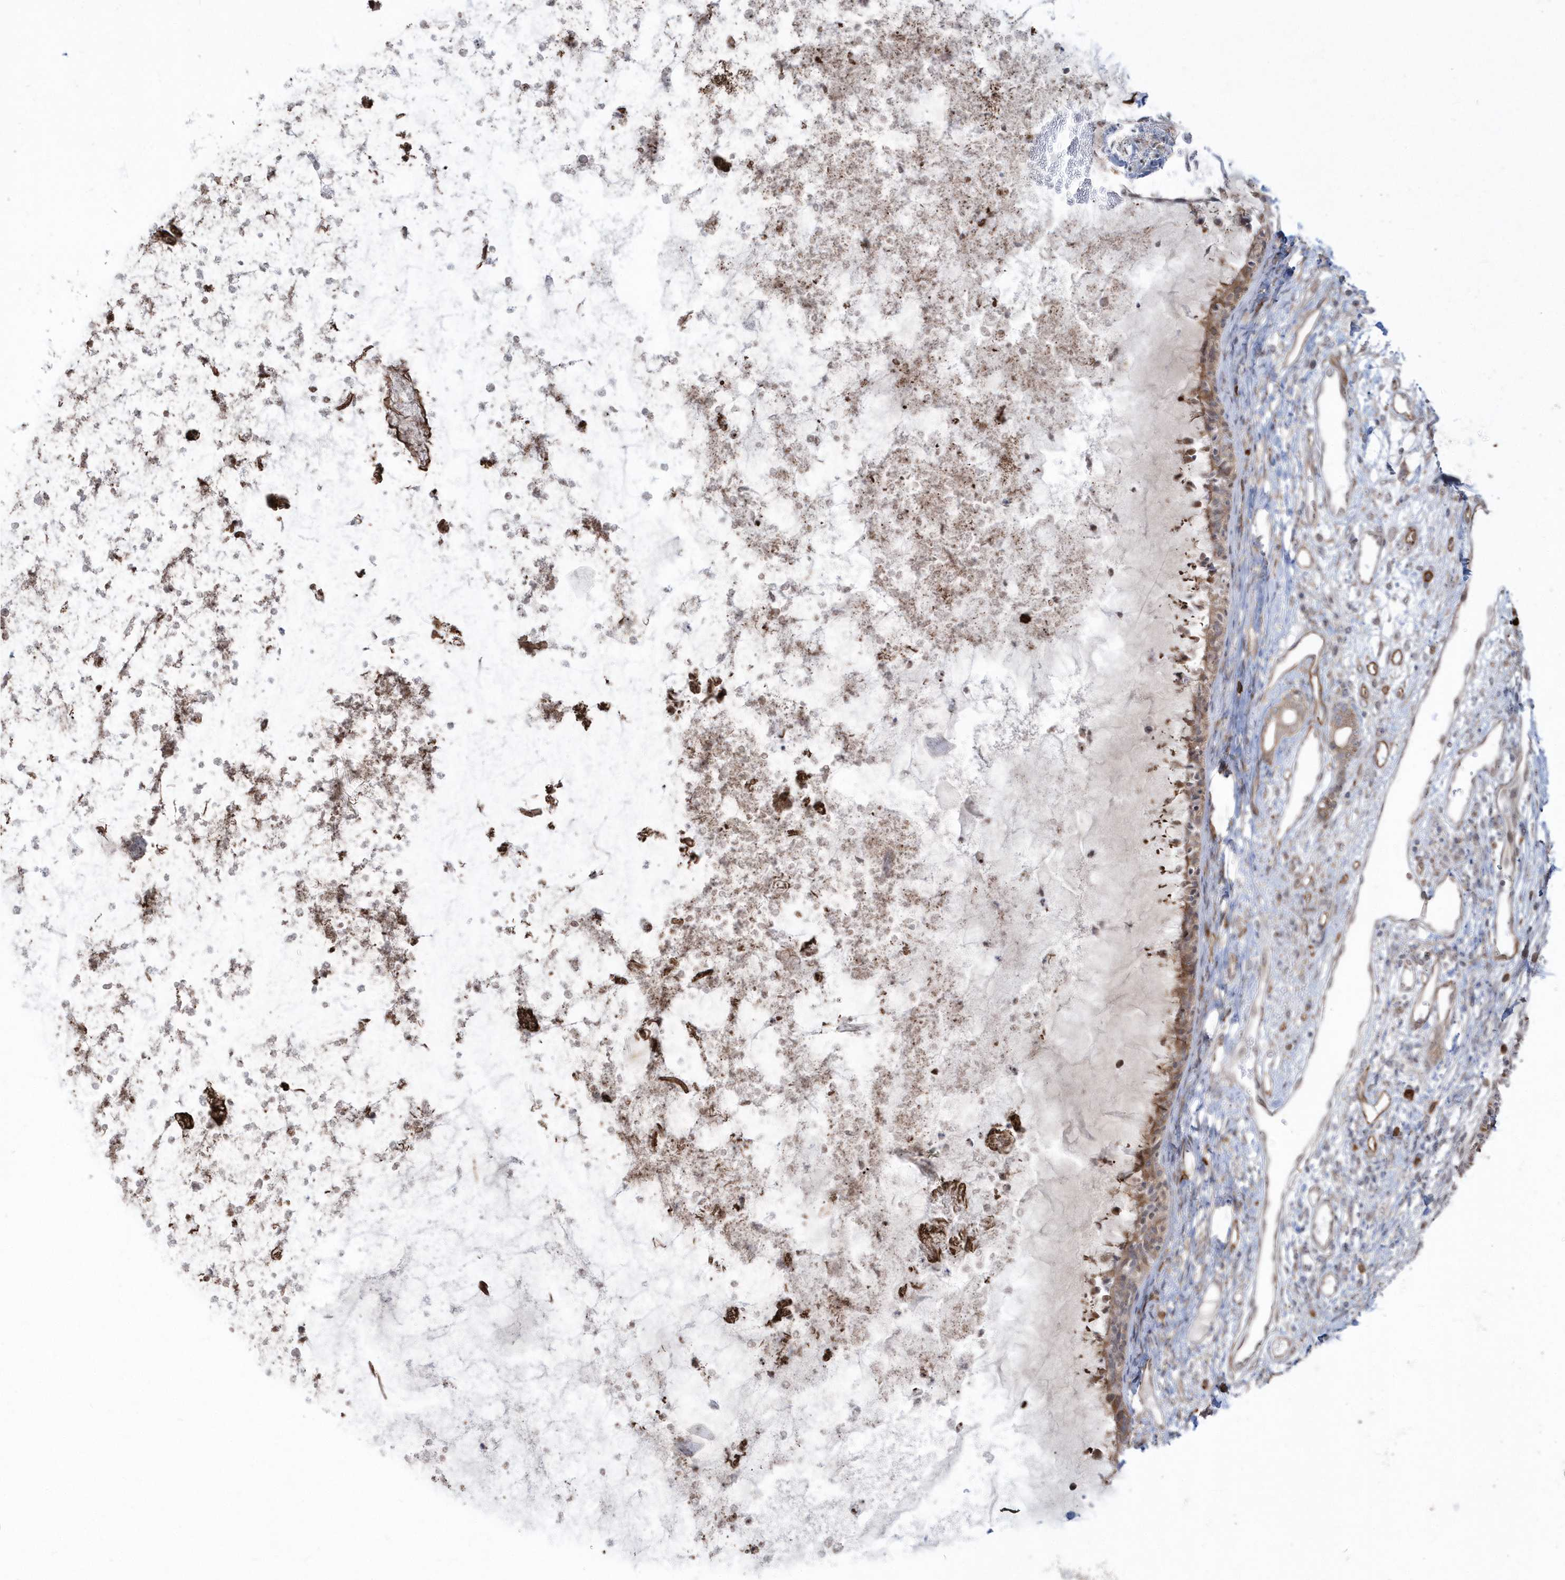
{"staining": {"intensity": "moderate", "quantity": ">75%", "location": "cytoplasmic/membranous"}, "tissue": "nasopharynx", "cell_type": "Respiratory epithelial cells", "image_type": "normal", "snomed": [{"axis": "morphology", "description": "Normal tissue, NOS"}, {"axis": "topography", "description": "Nasopharynx"}], "caption": "This is an image of IHC staining of normal nasopharynx, which shows moderate expression in the cytoplasmic/membranous of respiratory epithelial cells.", "gene": "DHX57", "patient": {"sex": "male", "age": 22}}